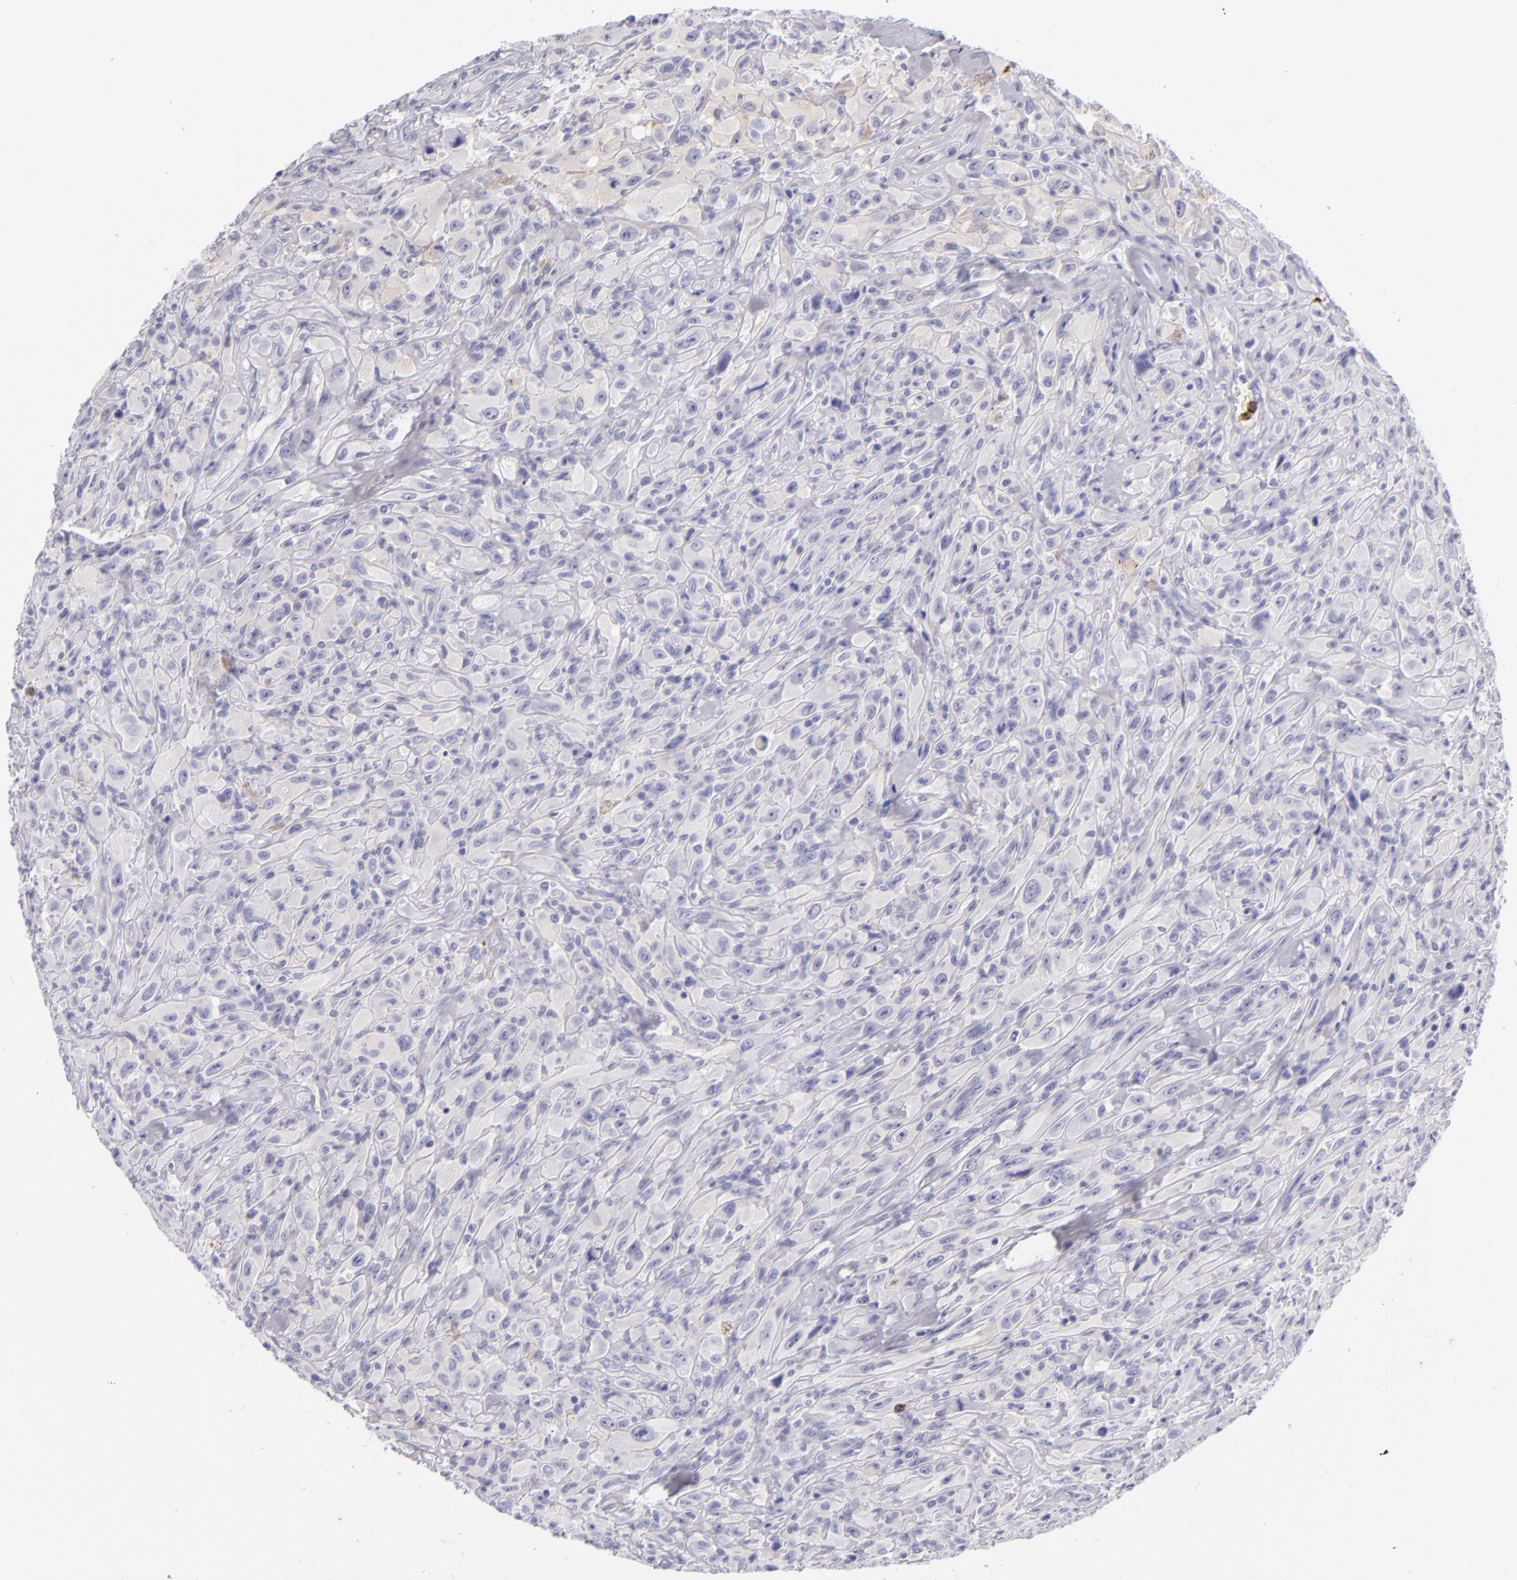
{"staining": {"intensity": "weak", "quantity": "<25%", "location": "cytoplasmic/membranous"}, "tissue": "glioma", "cell_type": "Tumor cells", "image_type": "cancer", "snomed": [{"axis": "morphology", "description": "Glioma, malignant, High grade"}, {"axis": "topography", "description": "Brain"}], "caption": "Immunohistochemistry (IHC) of human malignant glioma (high-grade) reveals no expression in tumor cells.", "gene": "CDH3", "patient": {"sex": "male", "age": 48}}